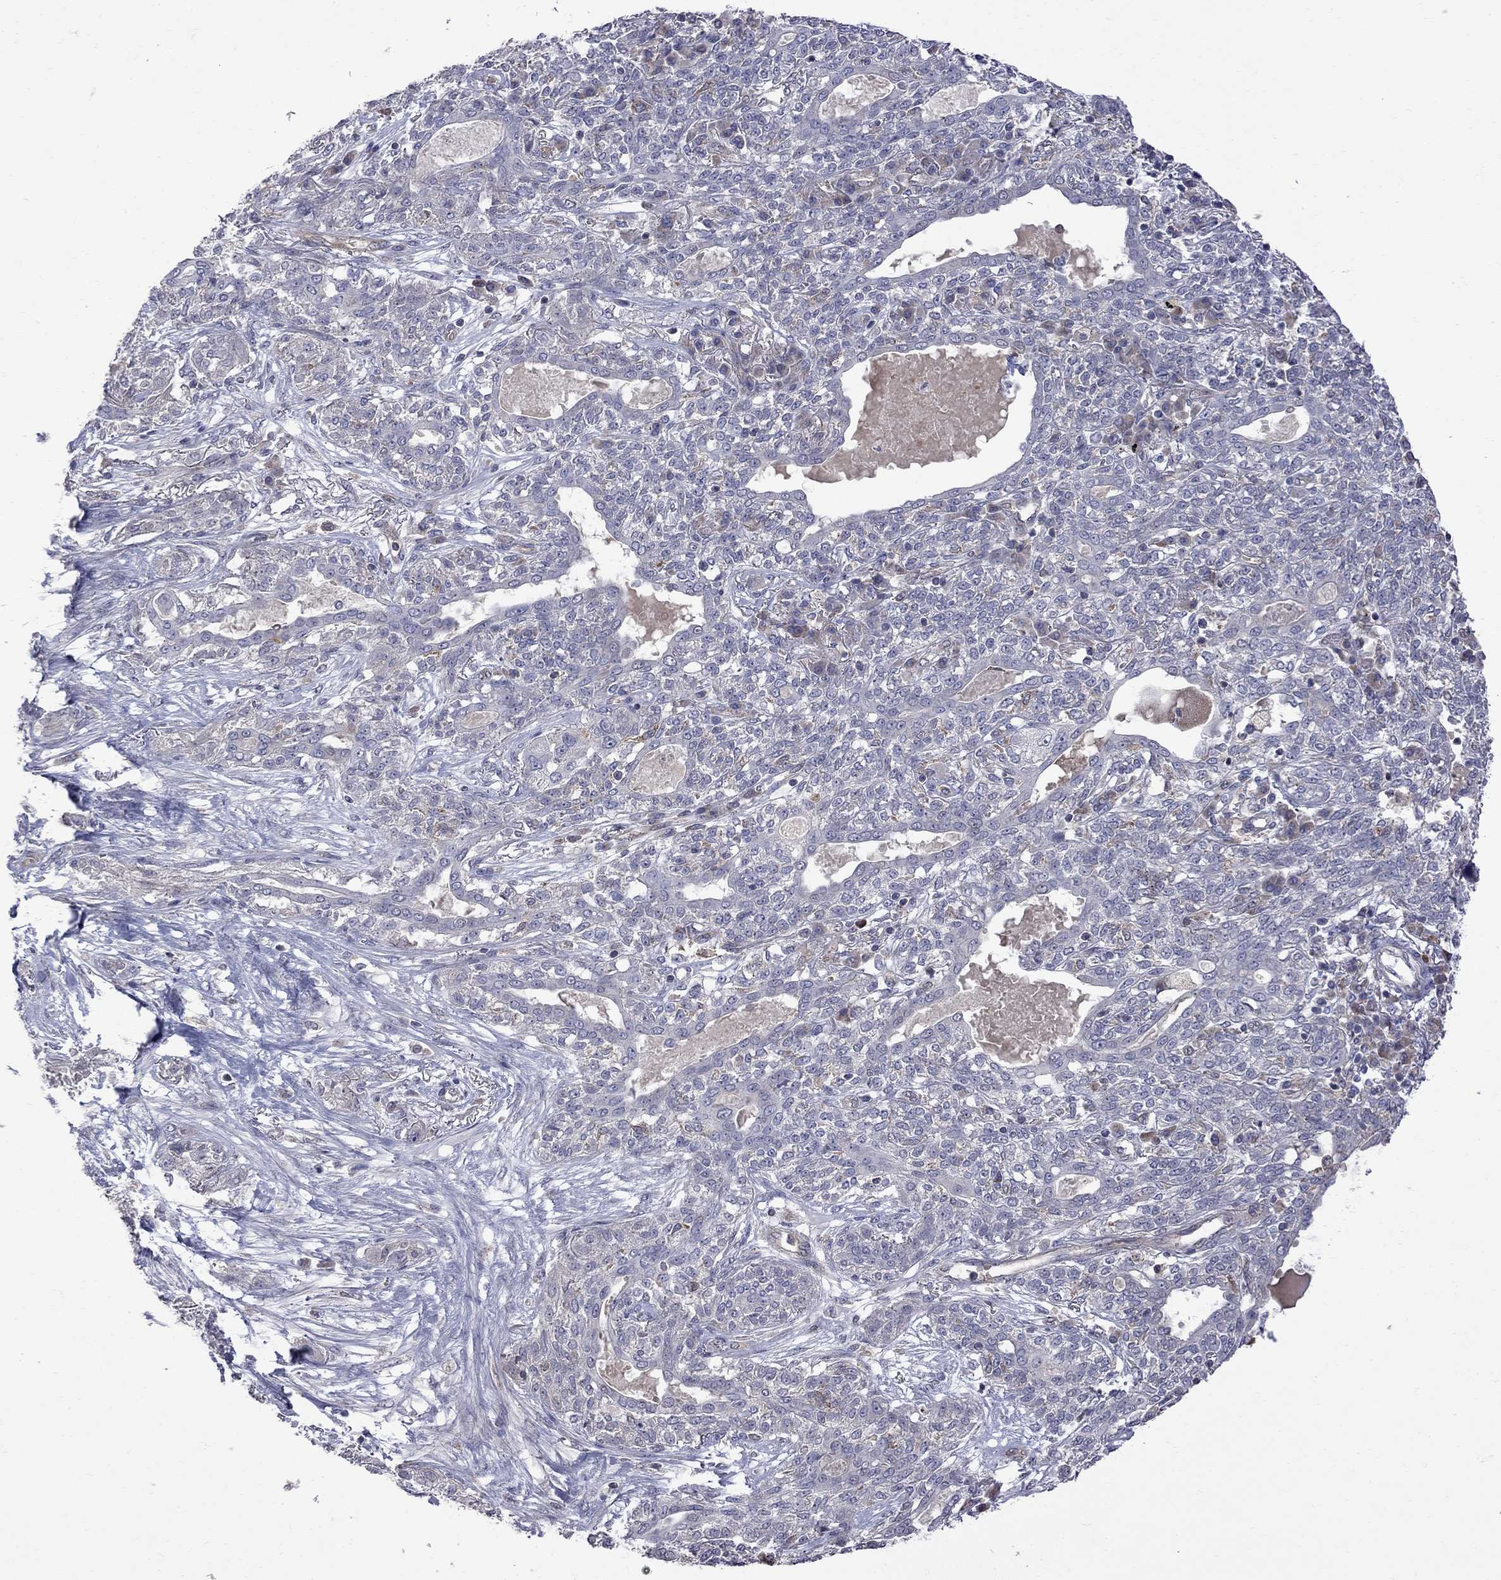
{"staining": {"intensity": "negative", "quantity": "none", "location": "none"}, "tissue": "lung cancer", "cell_type": "Tumor cells", "image_type": "cancer", "snomed": [{"axis": "morphology", "description": "Squamous cell carcinoma, NOS"}, {"axis": "topography", "description": "Lung"}], "caption": "Tumor cells show no significant protein expression in lung cancer (squamous cell carcinoma). Brightfield microscopy of IHC stained with DAB (brown) and hematoxylin (blue), captured at high magnification.", "gene": "ABI3", "patient": {"sex": "female", "age": 70}}